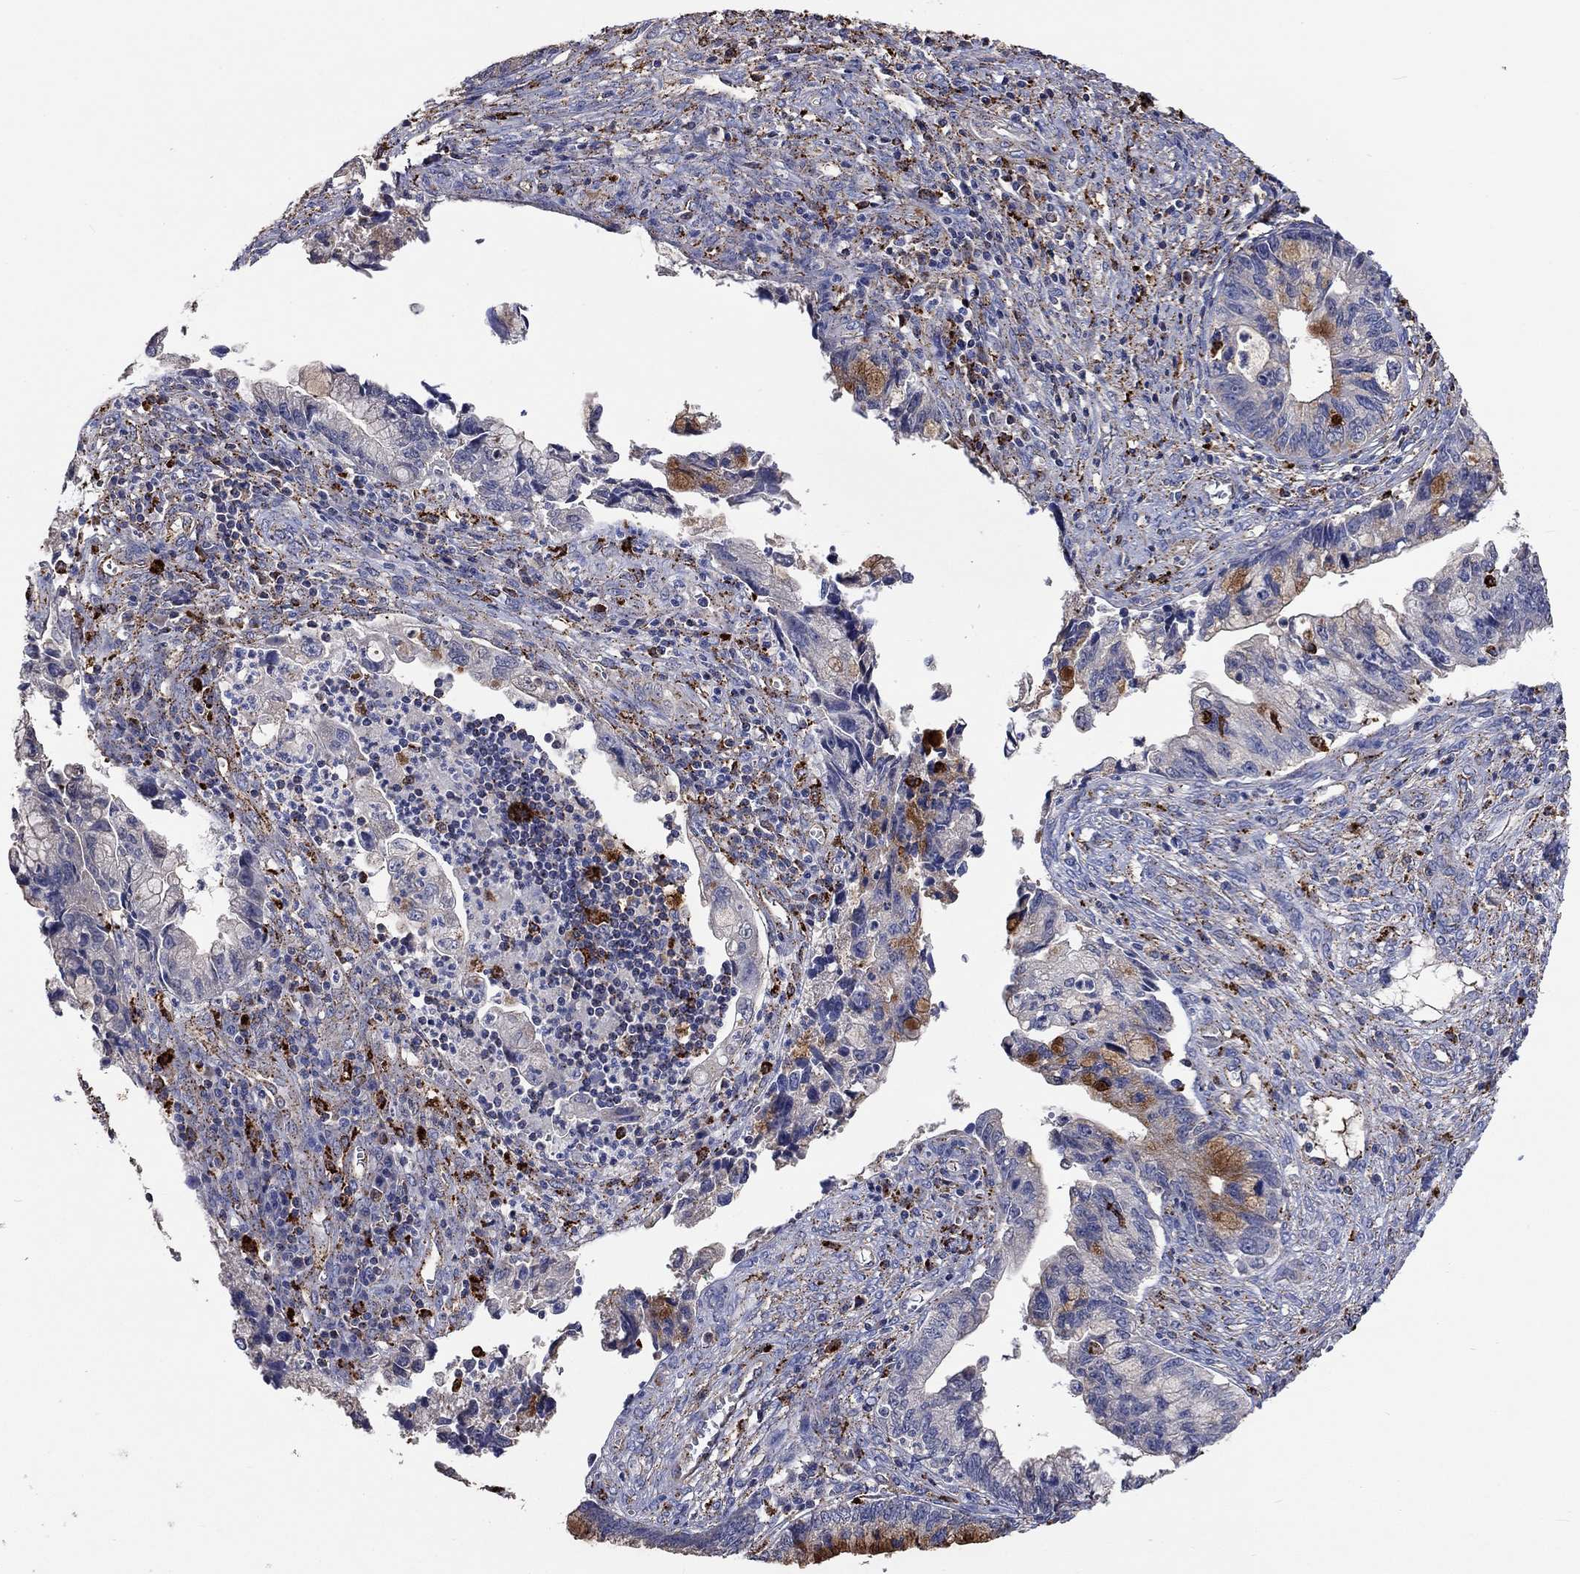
{"staining": {"intensity": "strong", "quantity": "25%-75%", "location": "cytoplasmic/membranous"}, "tissue": "cervical cancer", "cell_type": "Tumor cells", "image_type": "cancer", "snomed": [{"axis": "morphology", "description": "Adenocarcinoma, NOS"}, {"axis": "topography", "description": "Cervix"}], "caption": "Tumor cells display high levels of strong cytoplasmic/membranous positivity in about 25%-75% of cells in adenocarcinoma (cervical). The staining was performed using DAB to visualize the protein expression in brown, while the nuclei were stained in blue with hematoxylin (Magnification: 20x).", "gene": "CTSB", "patient": {"sex": "female", "age": 44}}